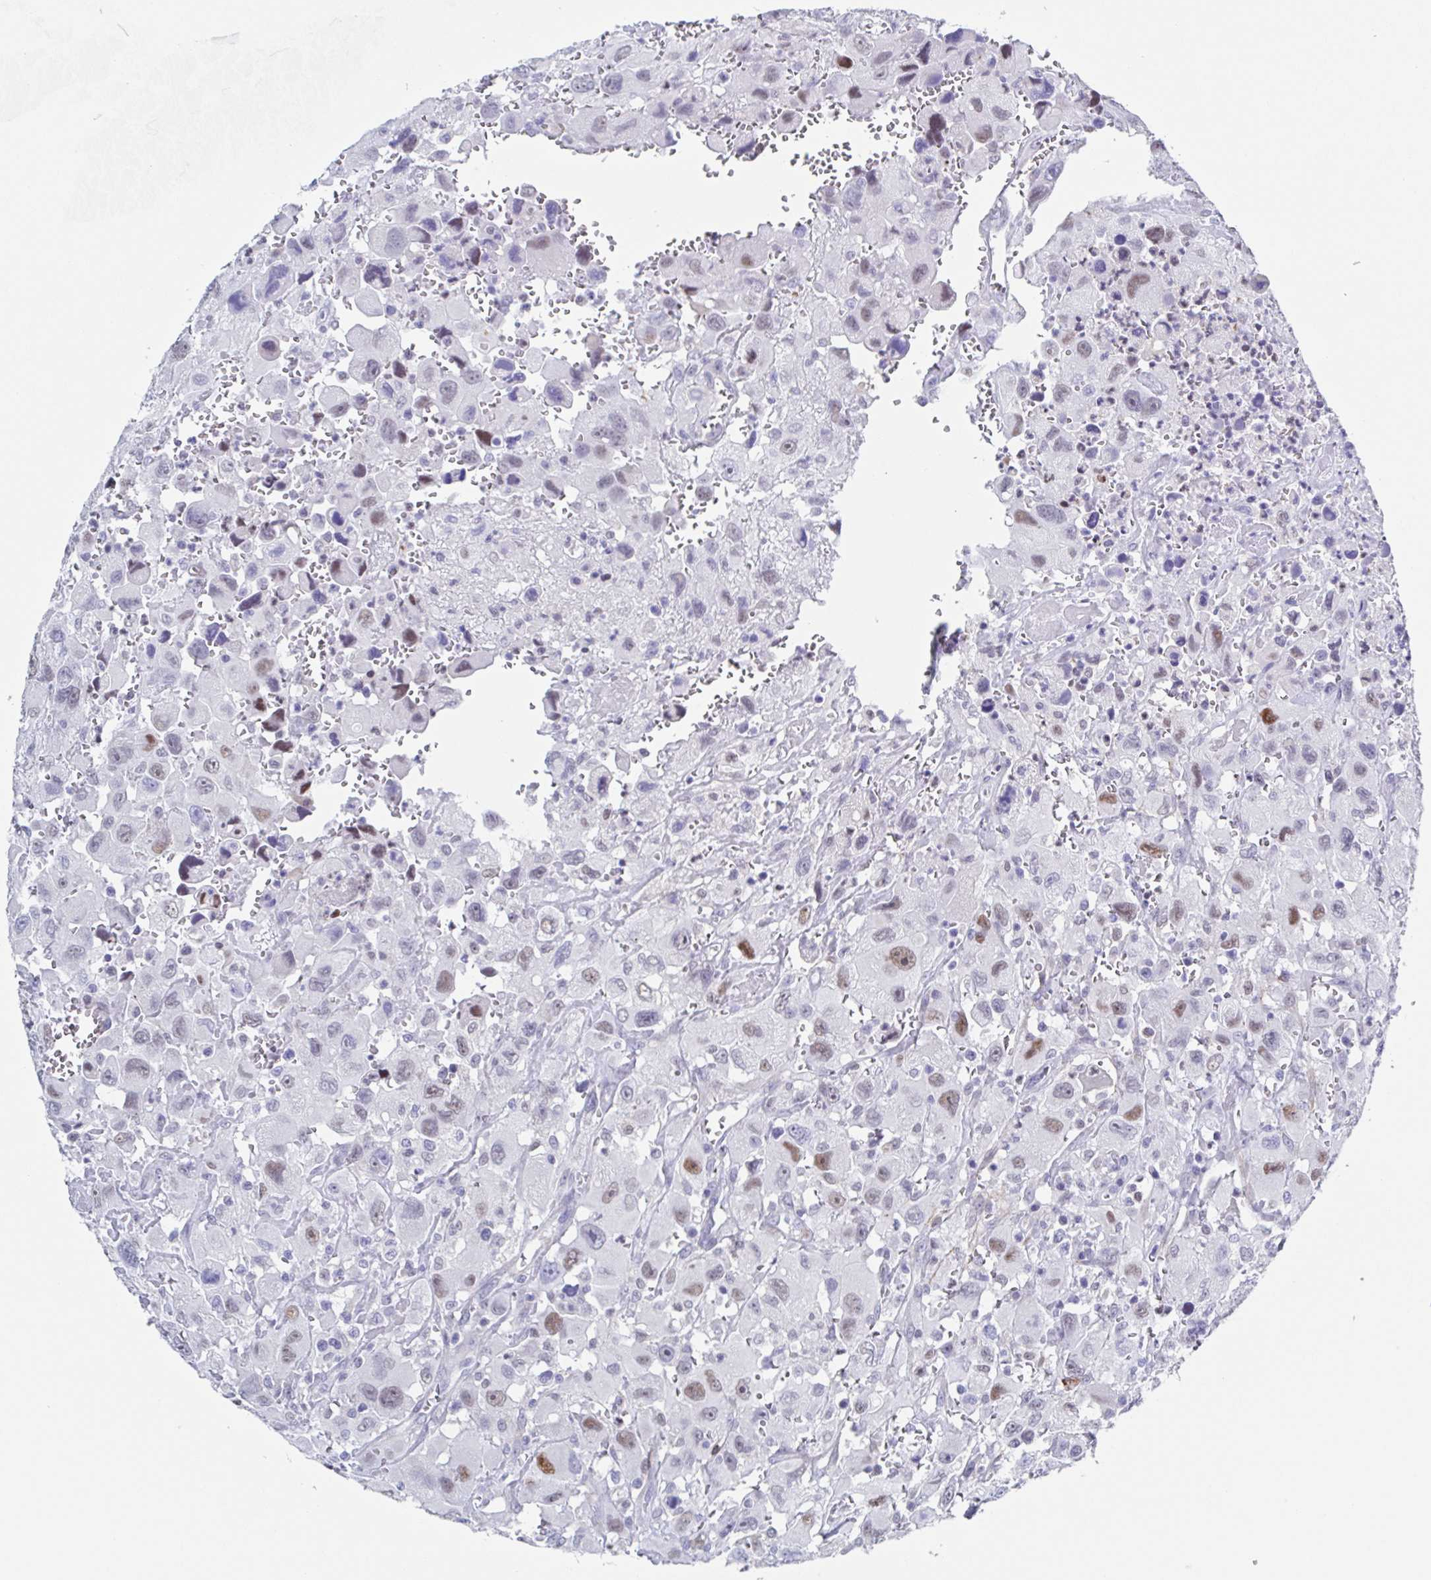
{"staining": {"intensity": "weak", "quantity": "<25%", "location": "nuclear"}, "tissue": "head and neck cancer", "cell_type": "Tumor cells", "image_type": "cancer", "snomed": [{"axis": "morphology", "description": "Squamous cell carcinoma, NOS"}, {"axis": "morphology", "description": "Squamous cell carcinoma, metastatic, NOS"}, {"axis": "topography", "description": "Oral tissue"}, {"axis": "topography", "description": "Head-Neck"}], "caption": "This is an IHC image of squamous cell carcinoma (head and neck). There is no positivity in tumor cells.", "gene": "PBOV1", "patient": {"sex": "female", "age": 85}}